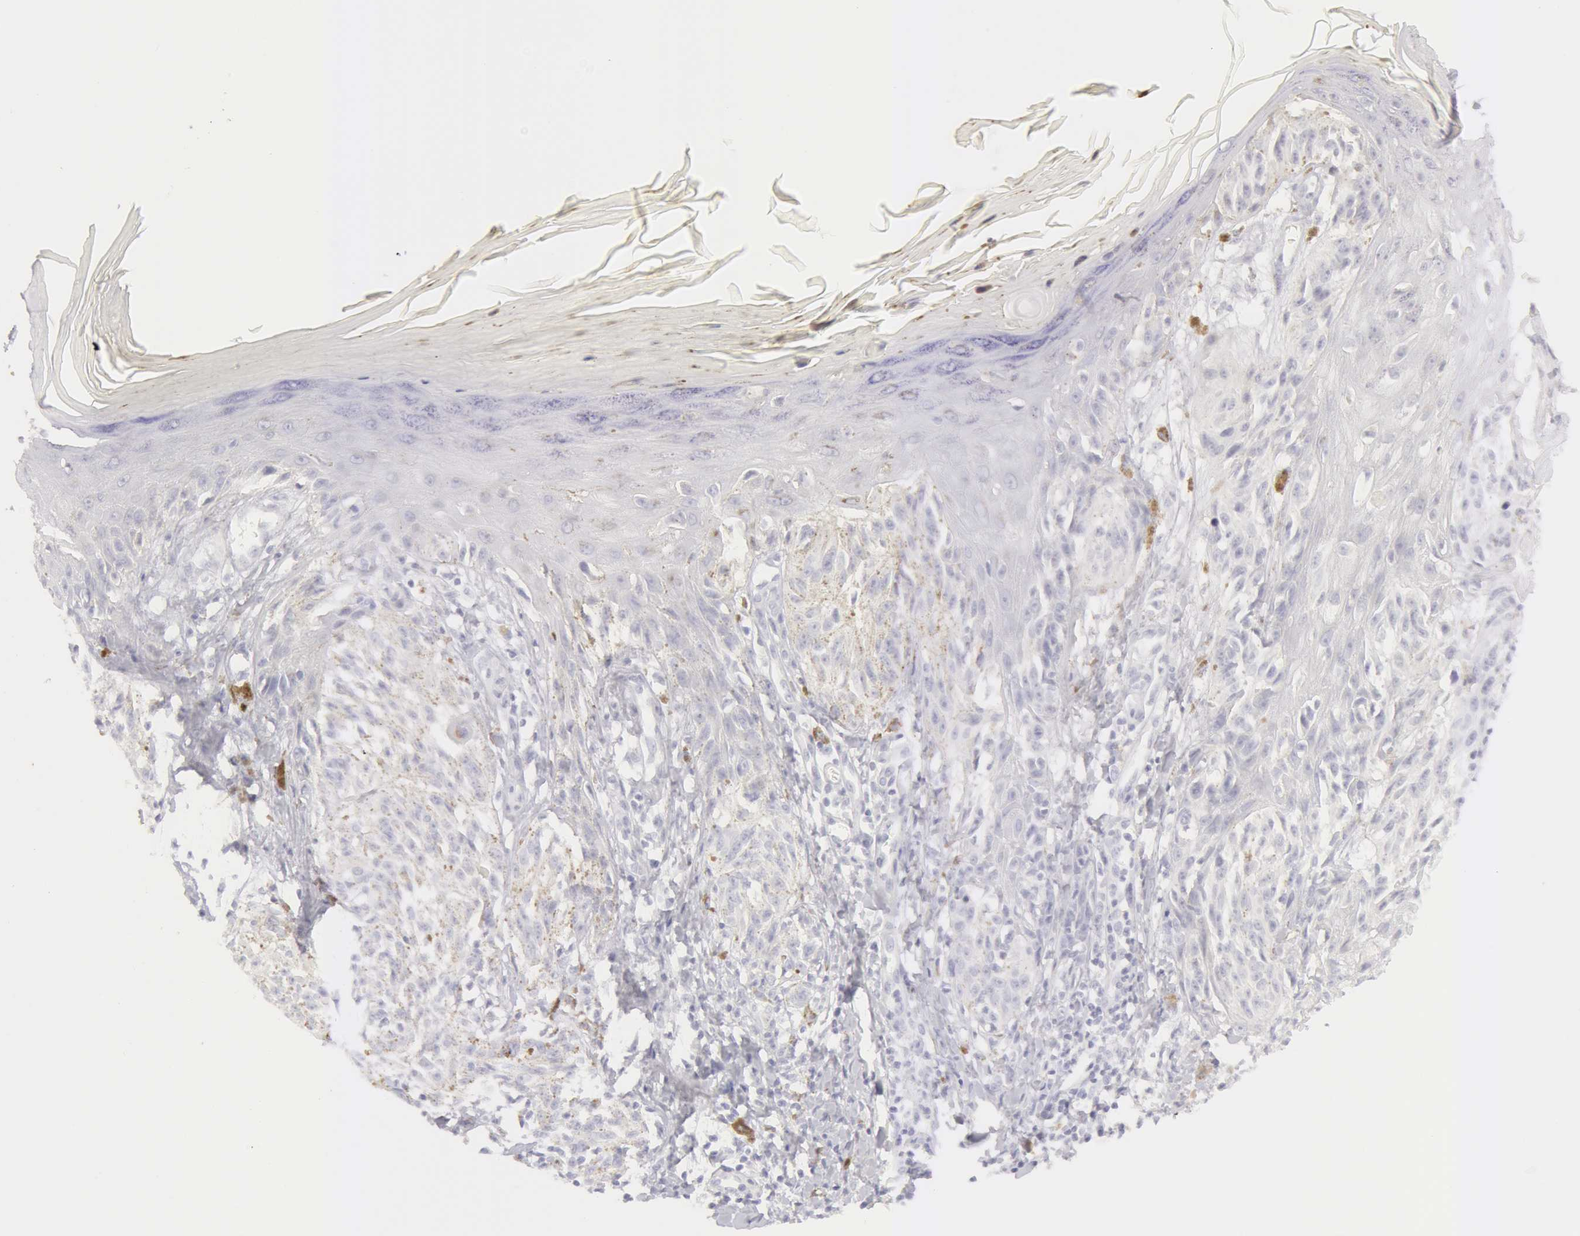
{"staining": {"intensity": "negative", "quantity": "none", "location": "none"}, "tissue": "melanoma", "cell_type": "Tumor cells", "image_type": "cancer", "snomed": [{"axis": "morphology", "description": "Malignant melanoma, NOS"}, {"axis": "topography", "description": "Skin"}], "caption": "Immunohistochemistry (IHC) of human malignant melanoma exhibits no staining in tumor cells.", "gene": "KRT8", "patient": {"sex": "female", "age": 77}}